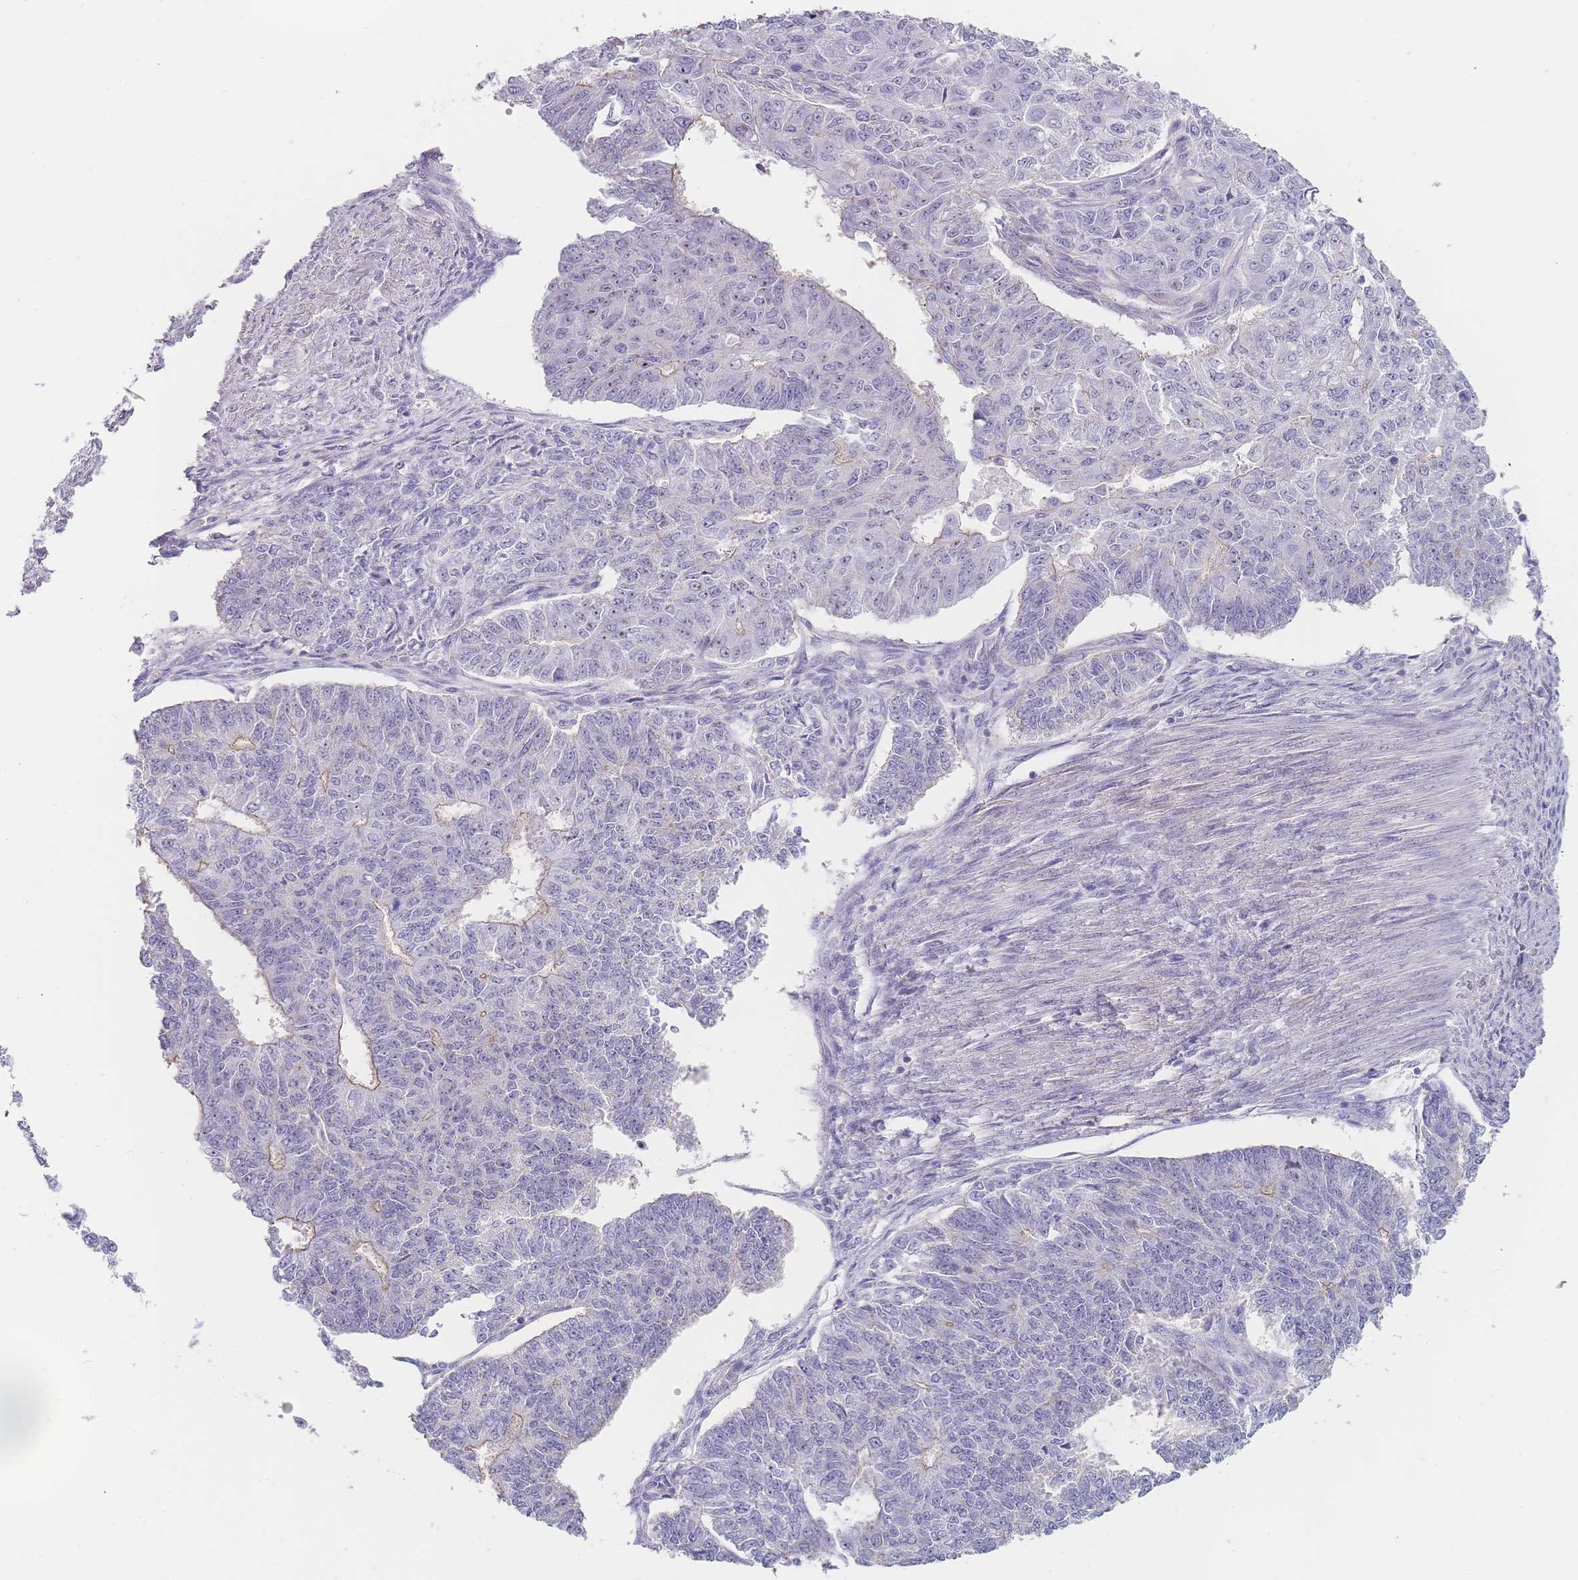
{"staining": {"intensity": "weak", "quantity": "<25%", "location": "cytoplasmic/membranous"}, "tissue": "endometrial cancer", "cell_type": "Tumor cells", "image_type": "cancer", "snomed": [{"axis": "morphology", "description": "Adenocarcinoma, NOS"}, {"axis": "topography", "description": "Endometrium"}], "caption": "This is an immunohistochemistry histopathology image of endometrial adenocarcinoma. There is no staining in tumor cells.", "gene": "NOP14", "patient": {"sex": "female", "age": 32}}